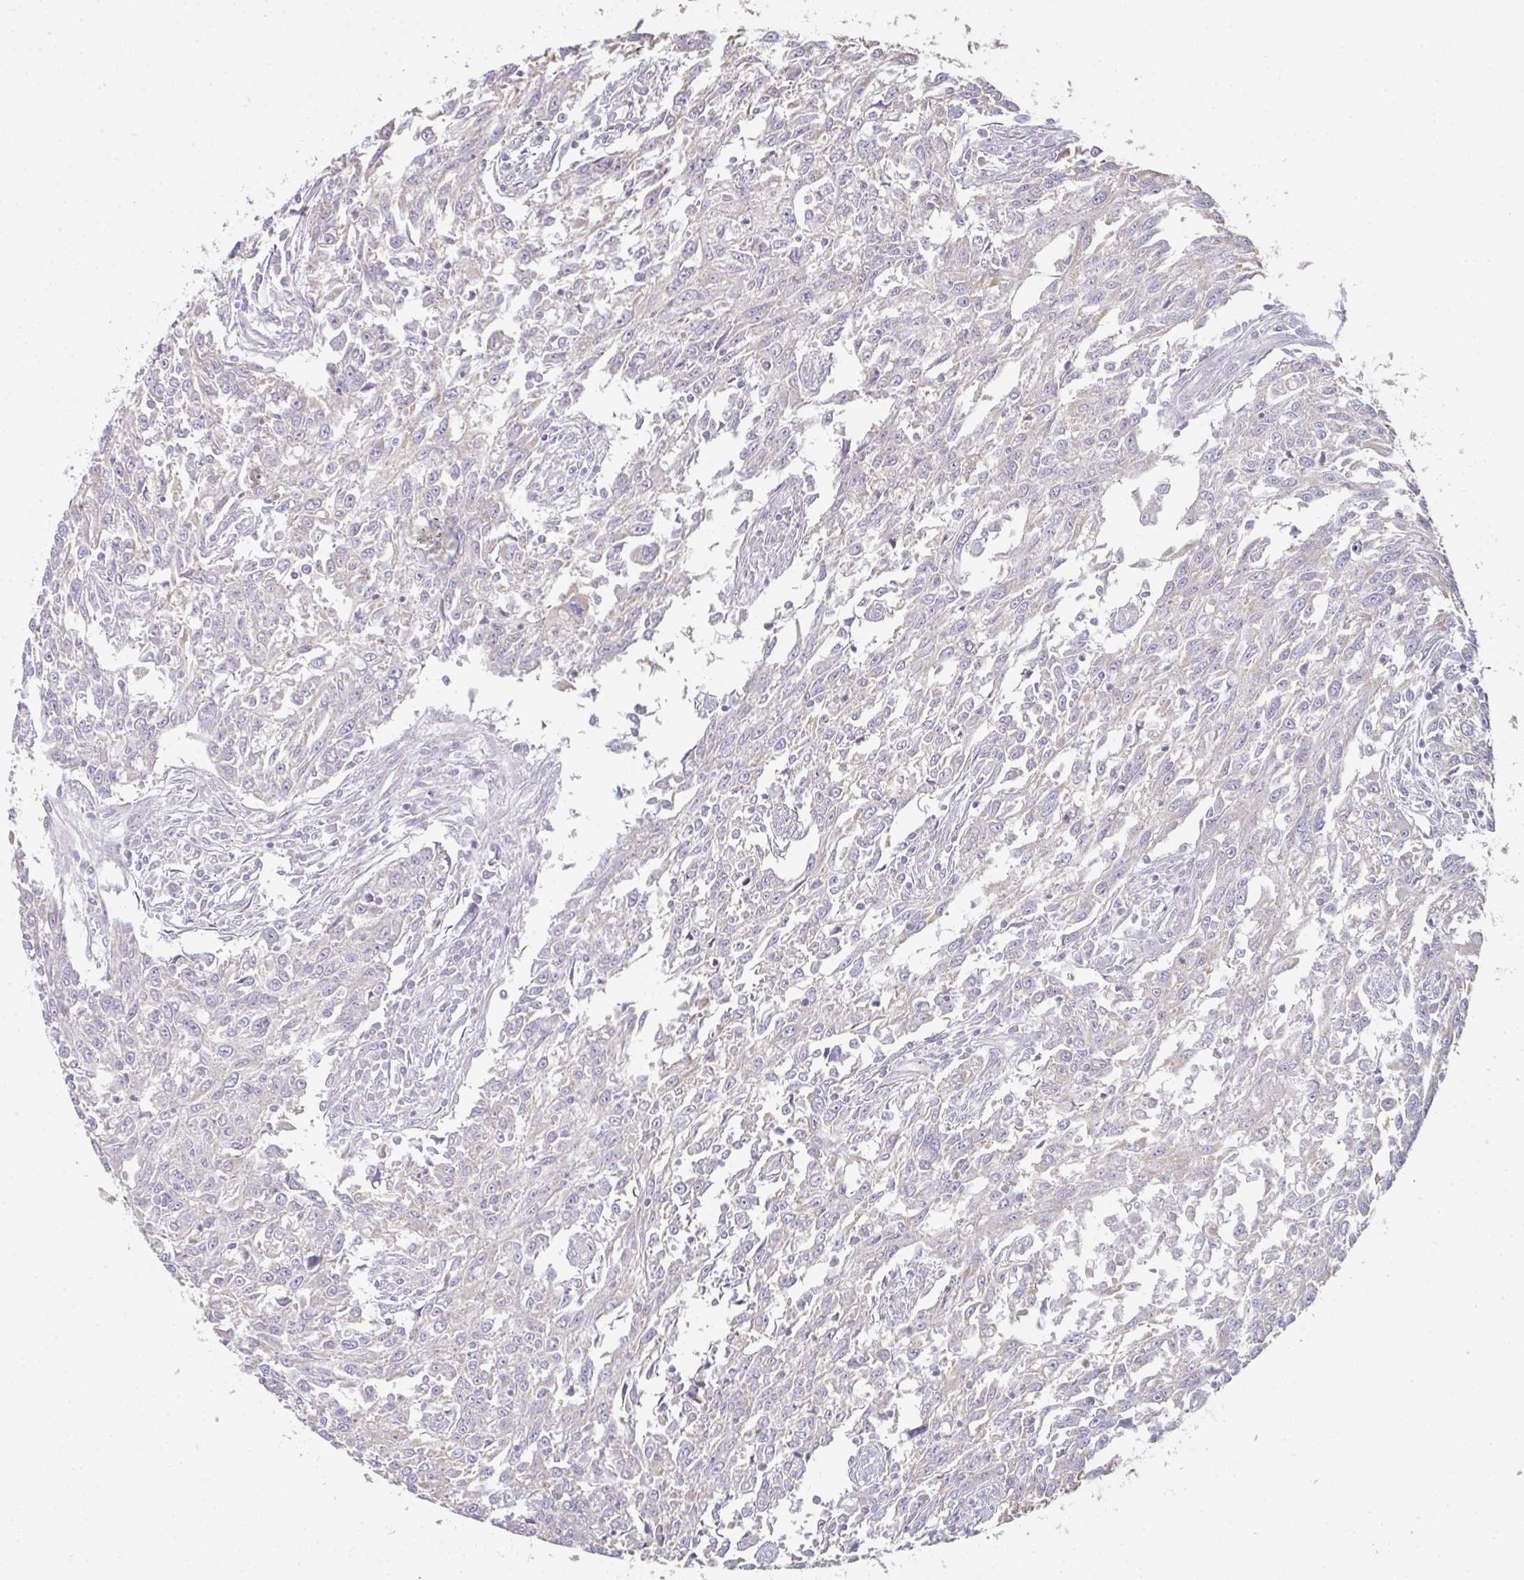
{"staining": {"intensity": "negative", "quantity": "none", "location": "none"}, "tissue": "breast cancer", "cell_type": "Tumor cells", "image_type": "cancer", "snomed": [{"axis": "morphology", "description": "Duct carcinoma"}, {"axis": "topography", "description": "Breast"}], "caption": "Protein analysis of breast infiltrating ductal carcinoma reveals no significant staining in tumor cells.", "gene": "RIOK1", "patient": {"sex": "female", "age": 50}}